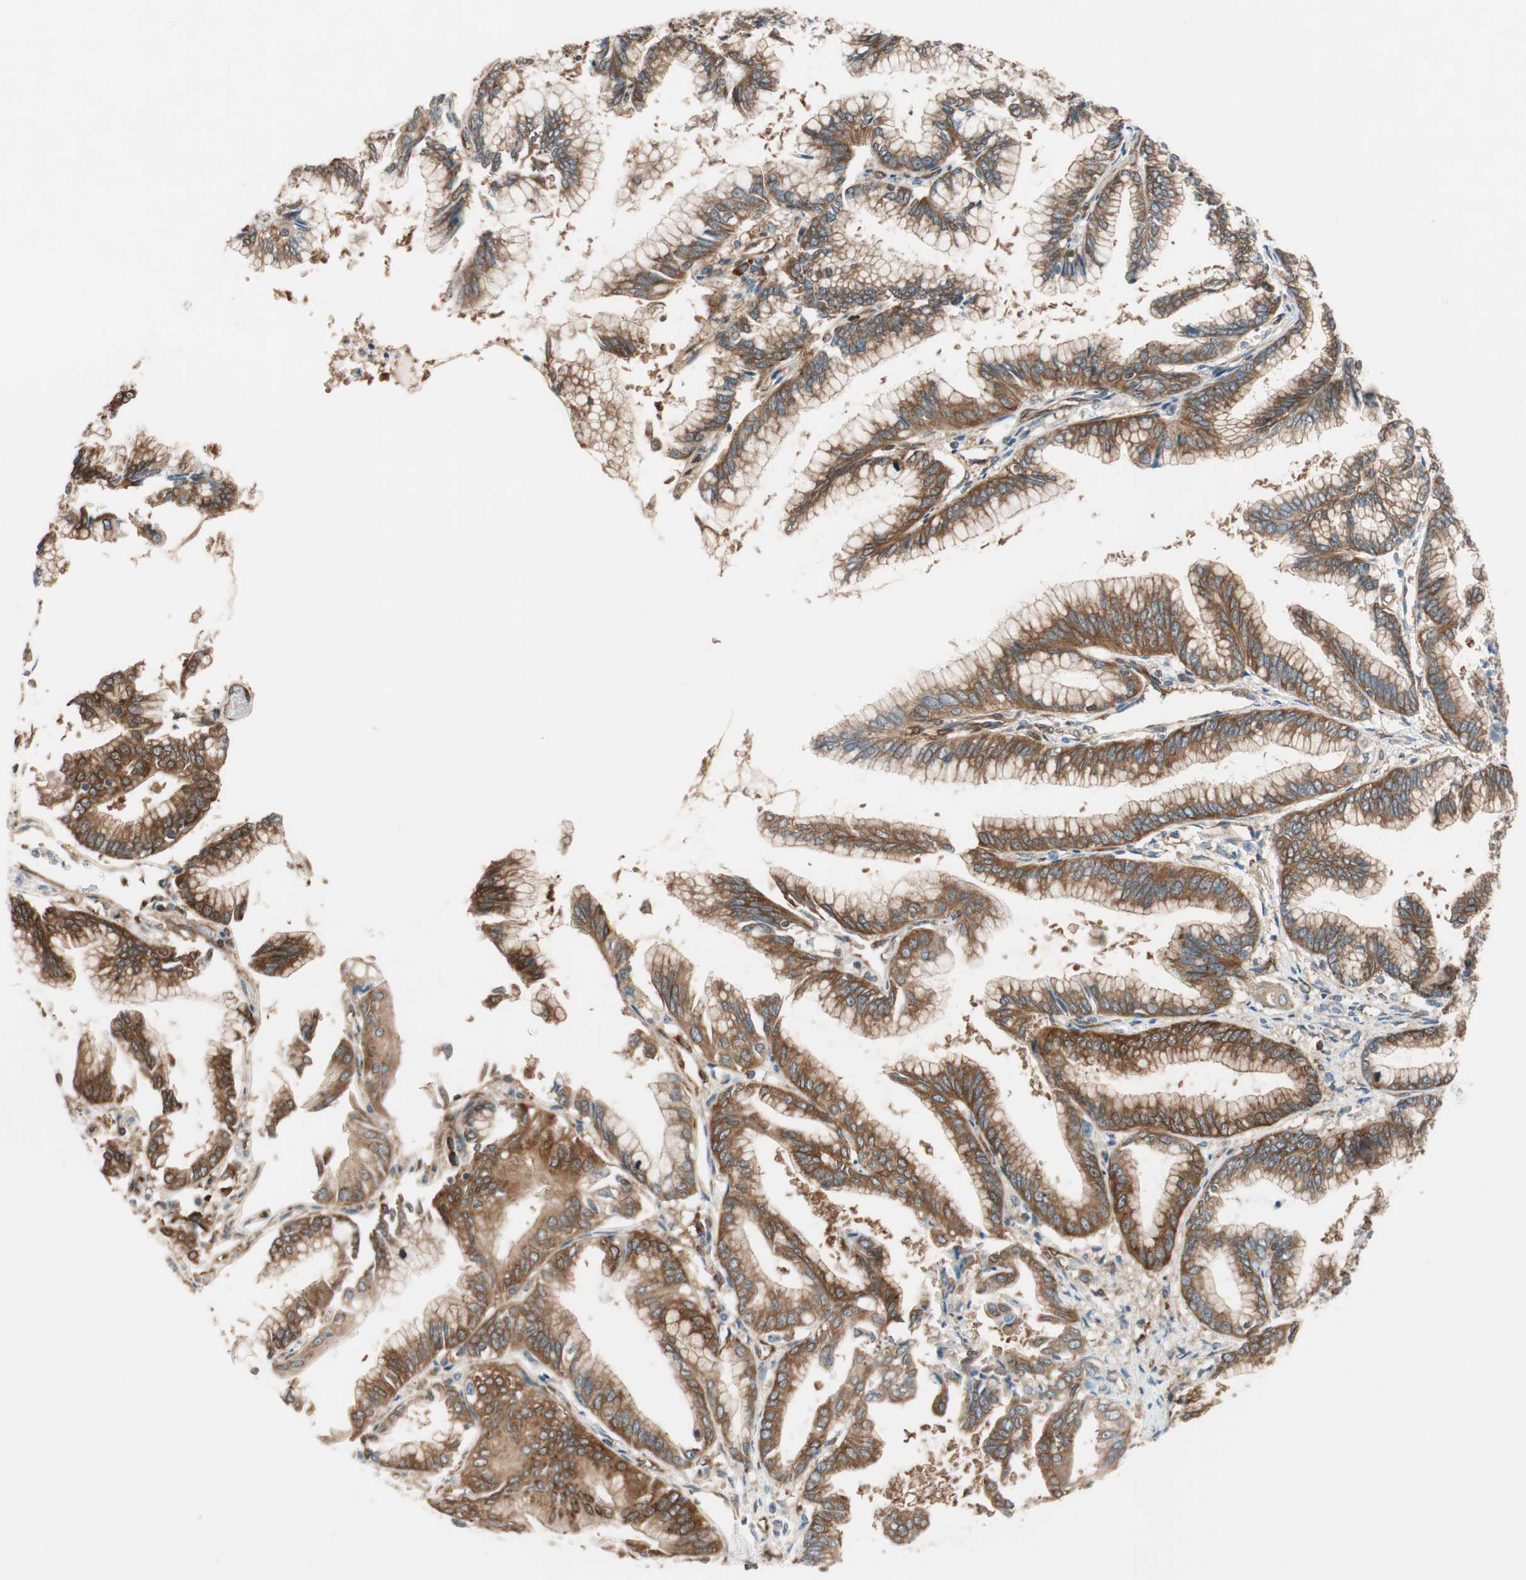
{"staining": {"intensity": "strong", "quantity": ">75%", "location": "cytoplasmic/membranous"}, "tissue": "pancreatic cancer", "cell_type": "Tumor cells", "image_type": "cancer", "snomed": [{"axis": "morphology", "description": "Adenocarcinoma, NOS"}, {"axis": "topography", "description": "Pancreas"}], "caption": "DAB (3,3'-diaminobenzidine) immunohistochemical staining of human pancreatic cancer reveals strong cytoplasmic/membranous protein expression in approximately >75% of tumor cells. Ihc stains the protein of interest in brown and the nuclei are stained blue.", "gene": "WASL", "patient": {"sex": "female", "age": 64}}